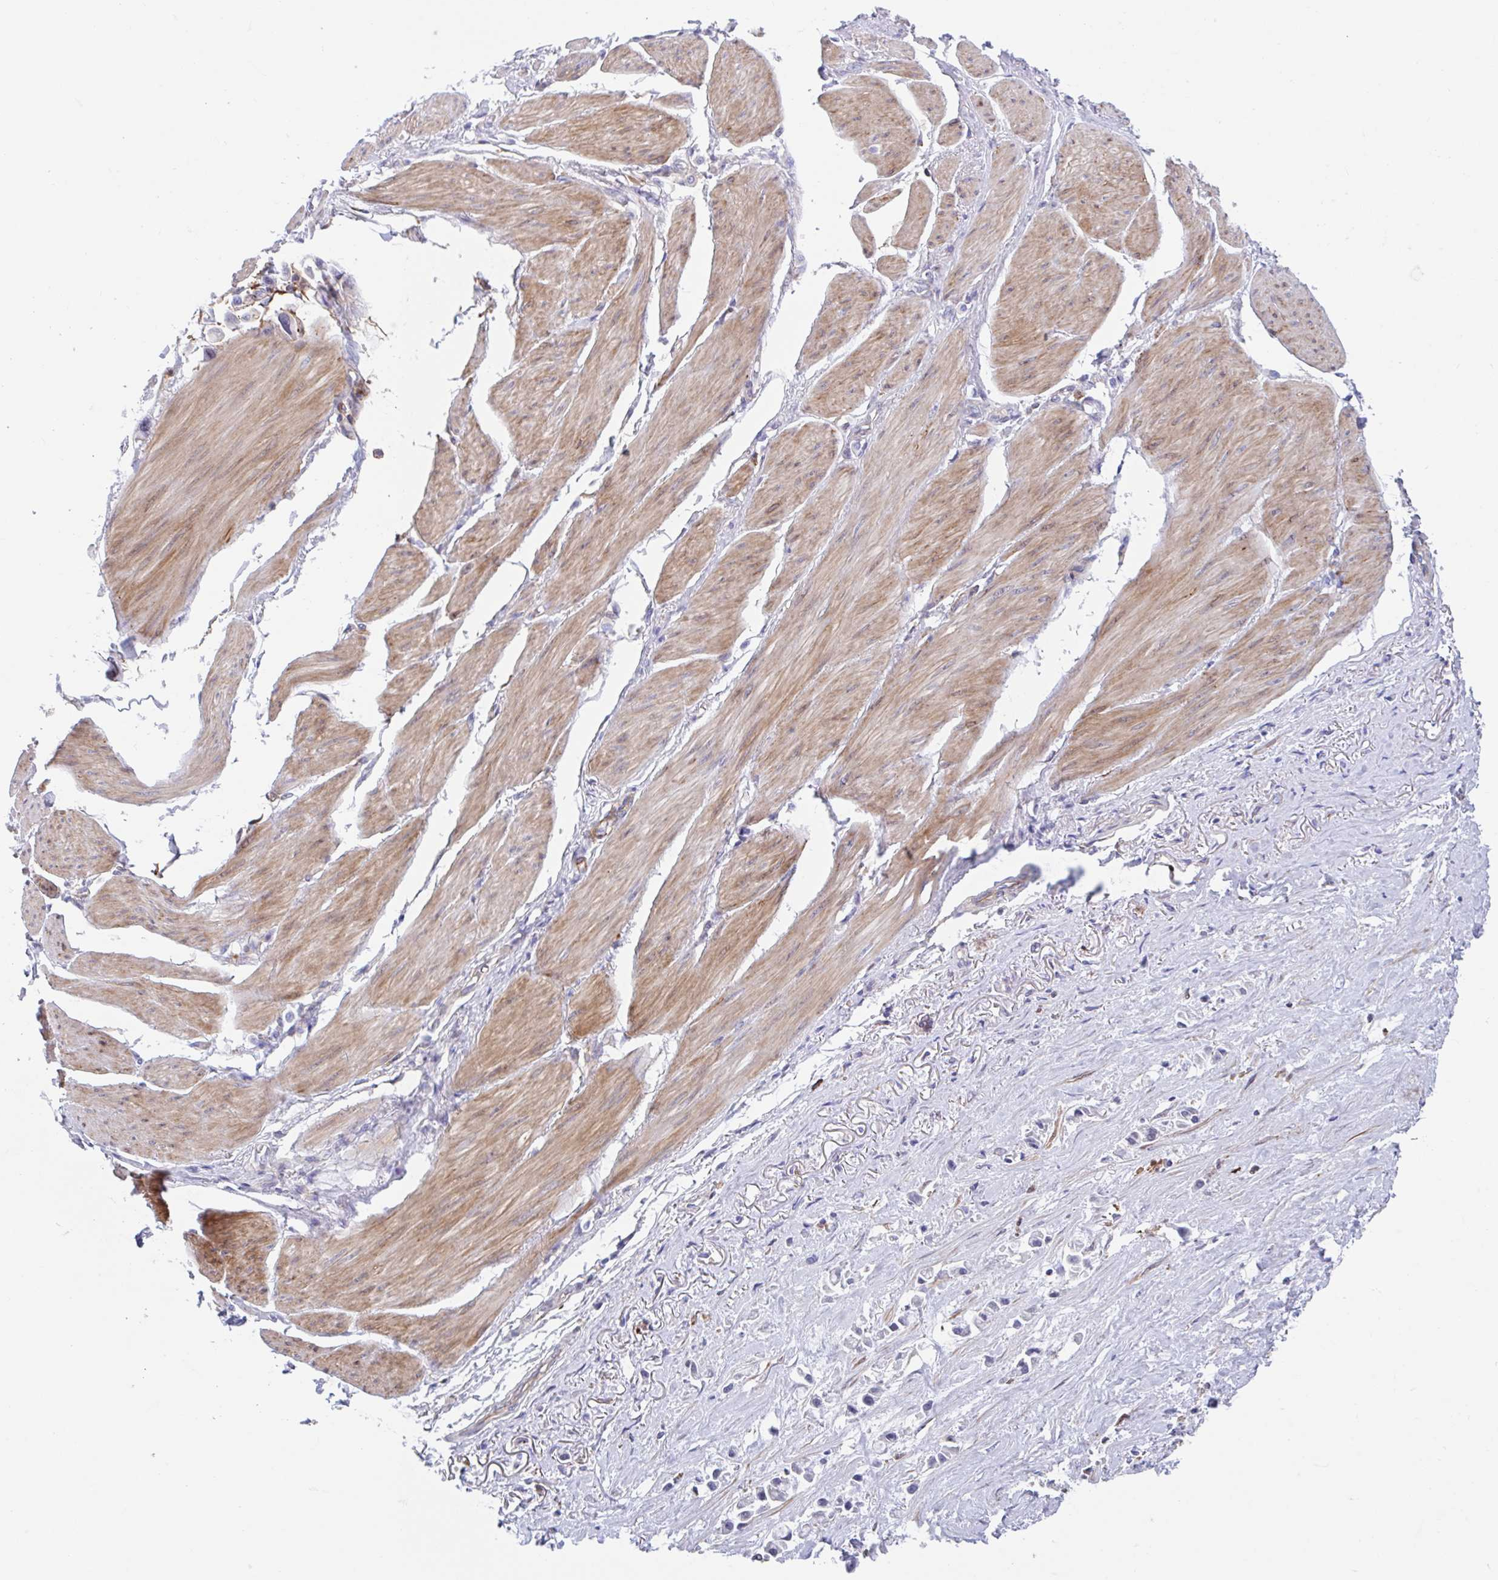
{"staining": {"intensity": "negative", "quantity": "none", "location": "none"}, "tissue": "stomach cancer", "cell_type": "Tumor cells", "image_type": "cancer", "snomed": [{"axis": "morphology", "description": "Adenocarcinoma, NOS"}, {"axis": "topography", "description": "Stomach"}], "caption": "Stomach cancer (adenocarcinoma) stained for a protein using immunohistochemistry (IHC) reveals no positivity tumor cells.", "gene": "EFHD1", "patient": {"sex": "female", "age": 81}}